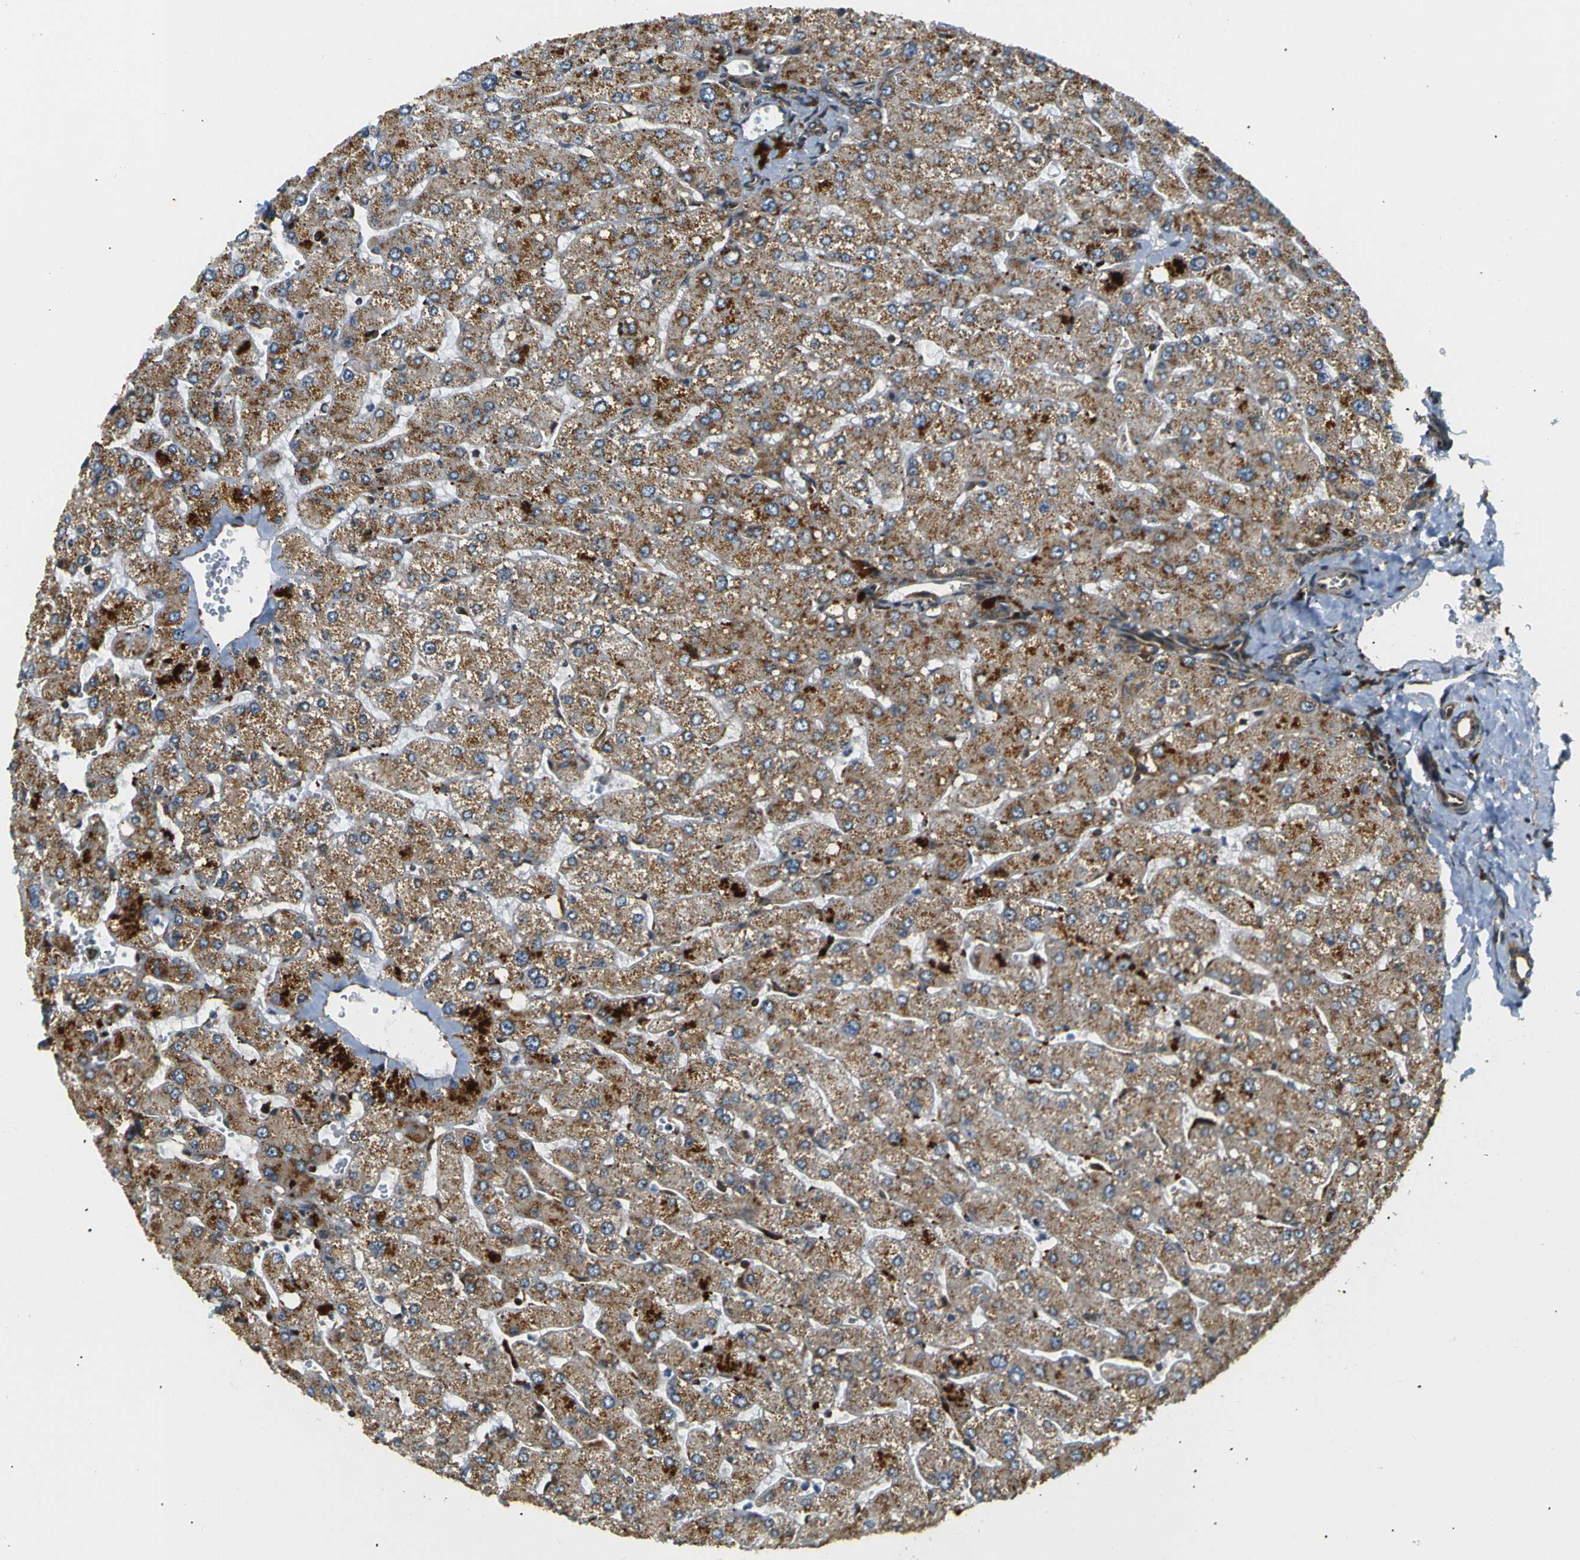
{"staining": {"intensity": "moderate", "quantity": ">75%", "location": "cytoplasmic/membranous"}, "tissue": "liver", "cell_type": "Cholangiocytes", "image_type": "normal", "snomed": [{"axis": "morphology", "description": "Normal tissue, NOS"}, {"axis": "topography", "description": "Liver"}], "caption": "Protein staining of benign liver exhibits moderate cytoplasmic/membranous positivity in about >75% of cholangiocytes.", "gene": "ABCE1", "patient": {"sex": "male", "age": 55}}